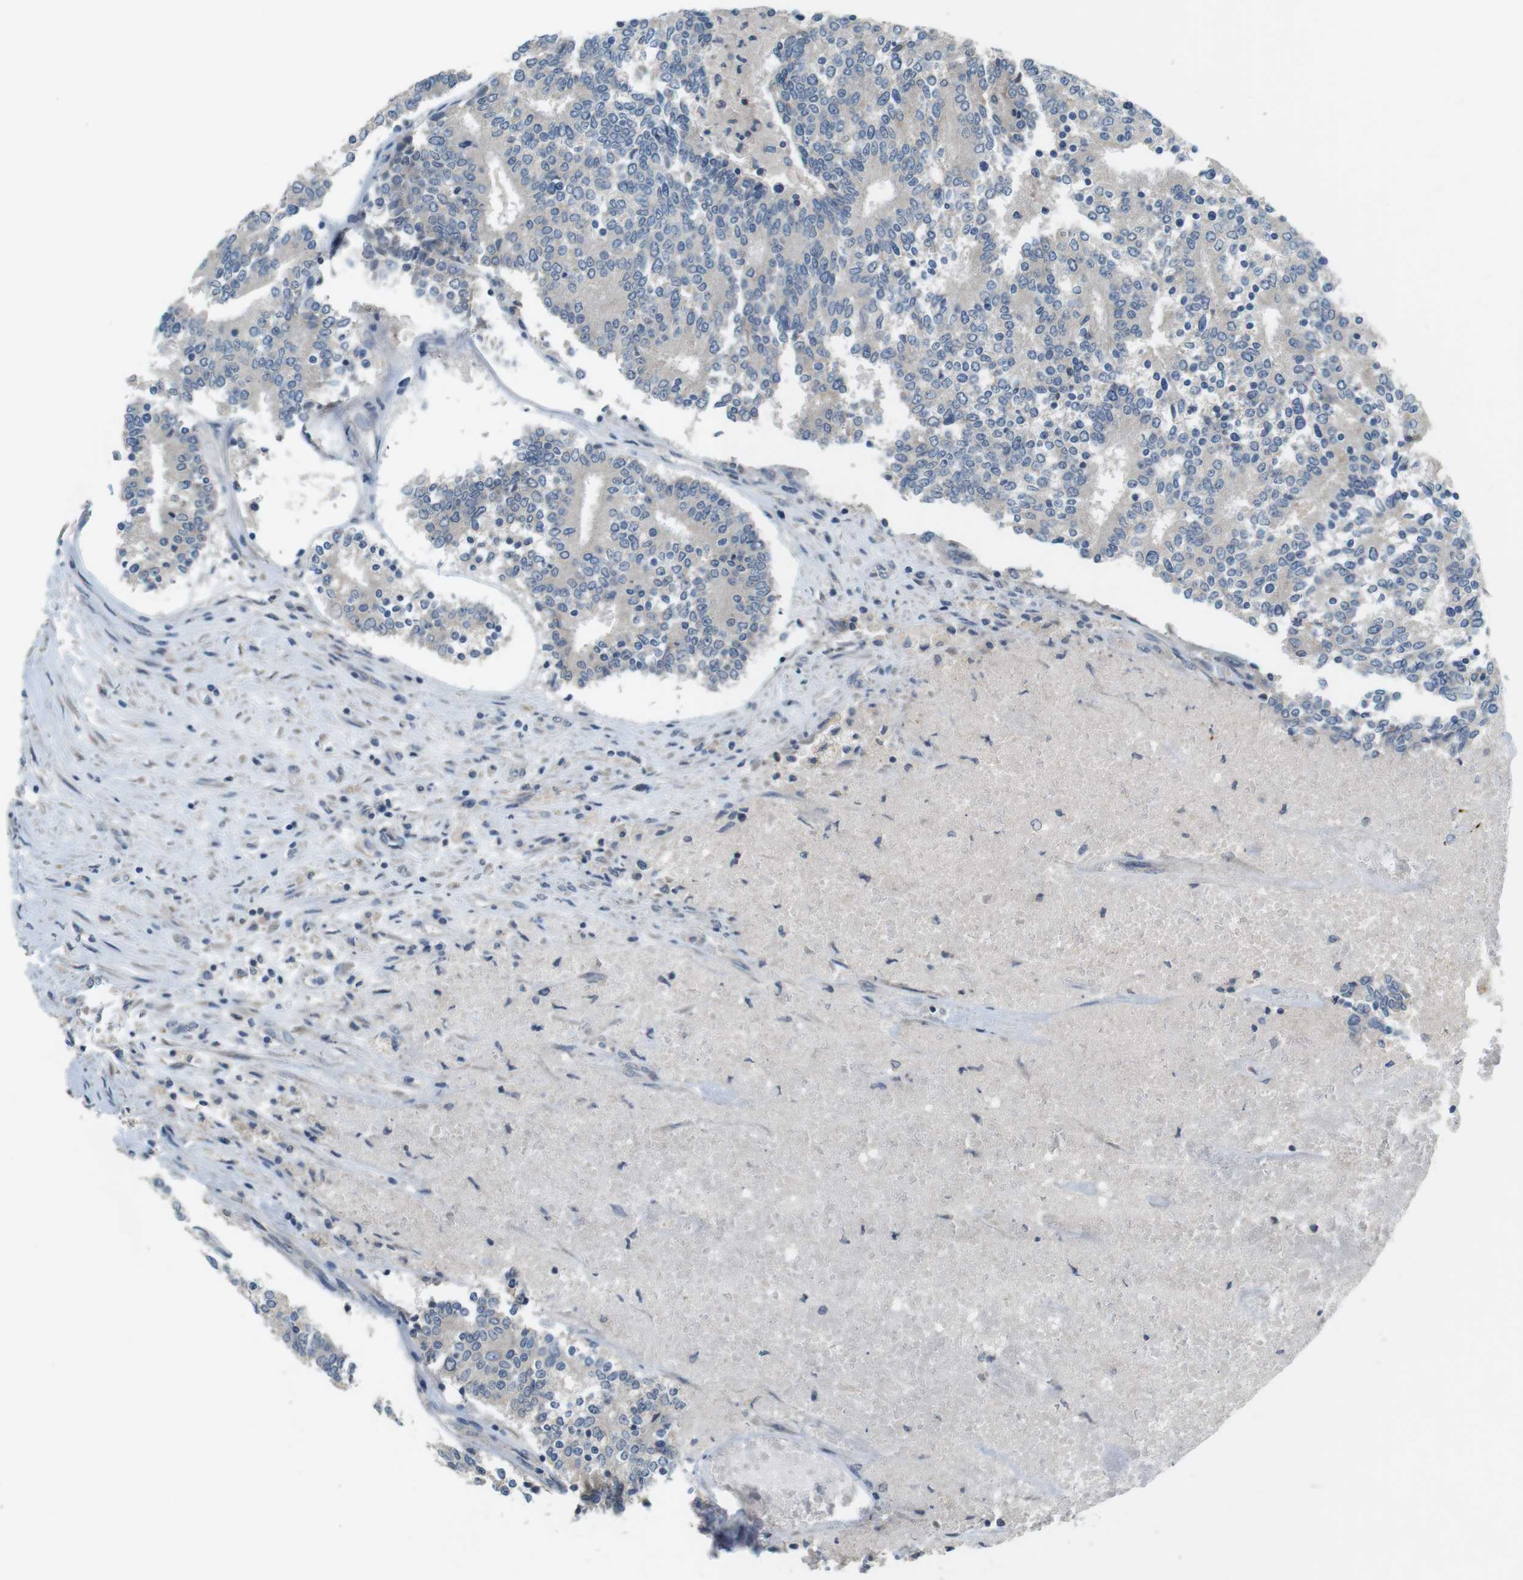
{"staining": {"intensity": "weak", "quantity": "<25%", "location": "cytoplasmic/membranous"}, "tissue": "prostate cancer", "cell_type": "Tumor cells", "image_type": "cancer", "snomed": [{"axis": "morphology", "description": "Normal tissue, NOS"}, {"axis": "morphology", "description": "Adenocarcinoma, High grade"}, {"axis": "topography", "description": "Prostate"}, {"axis": "topography", "description": "Seminal veicle"}], "caption": "A photomicrograph of human high-grade adenocarcinoma (prostate) is negative for staining in tumor cells.", "gene": "MUC5B", "patient": {"sex": "male", "age": 55}}